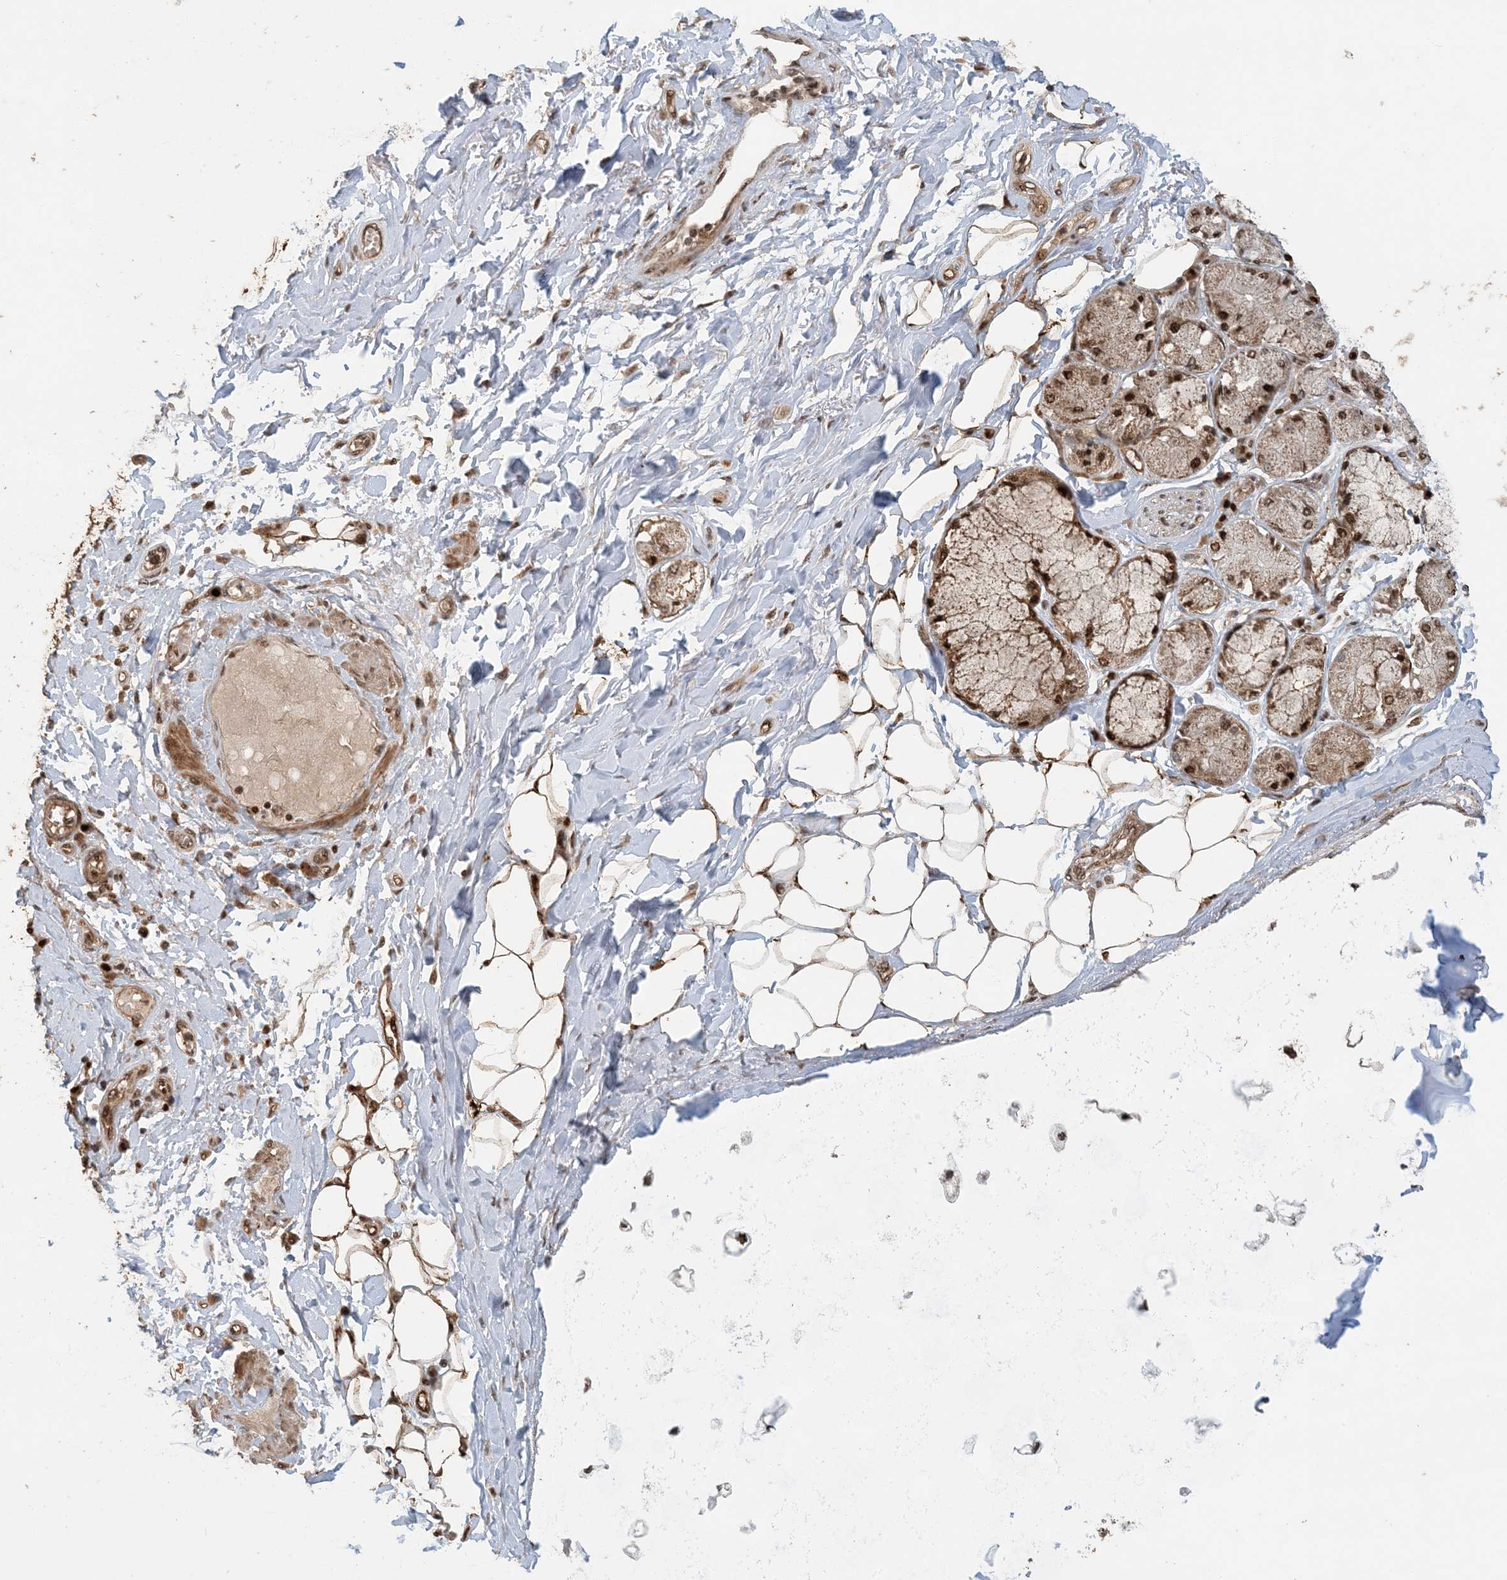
{"staining": {"intensity": "moderate", "quantity": ">75%", "location": "nuclear"}, "tissue": "adipose tissue", "cell_type": "Adipocytes", "image_type": "normal", "snomed": [{"axis": "morphology", "description": "Normal tissue, NOS"}, {"axis": "topography", "description": "Cartilage tissue"}, {"axis": "topography", "description": "Bronchus"}, {"axis": "topography", "description": "Lung"}, {"axis": "topography", "description": "Peripheral nerve tissue"}], "caption": "Protein expression analysis of benign human adipose tissue reveals moderate nuclear staining in about >75% of adipocytes.", "gene": "ATP13A2", "patient": {"sex": "female", "age": 49}}